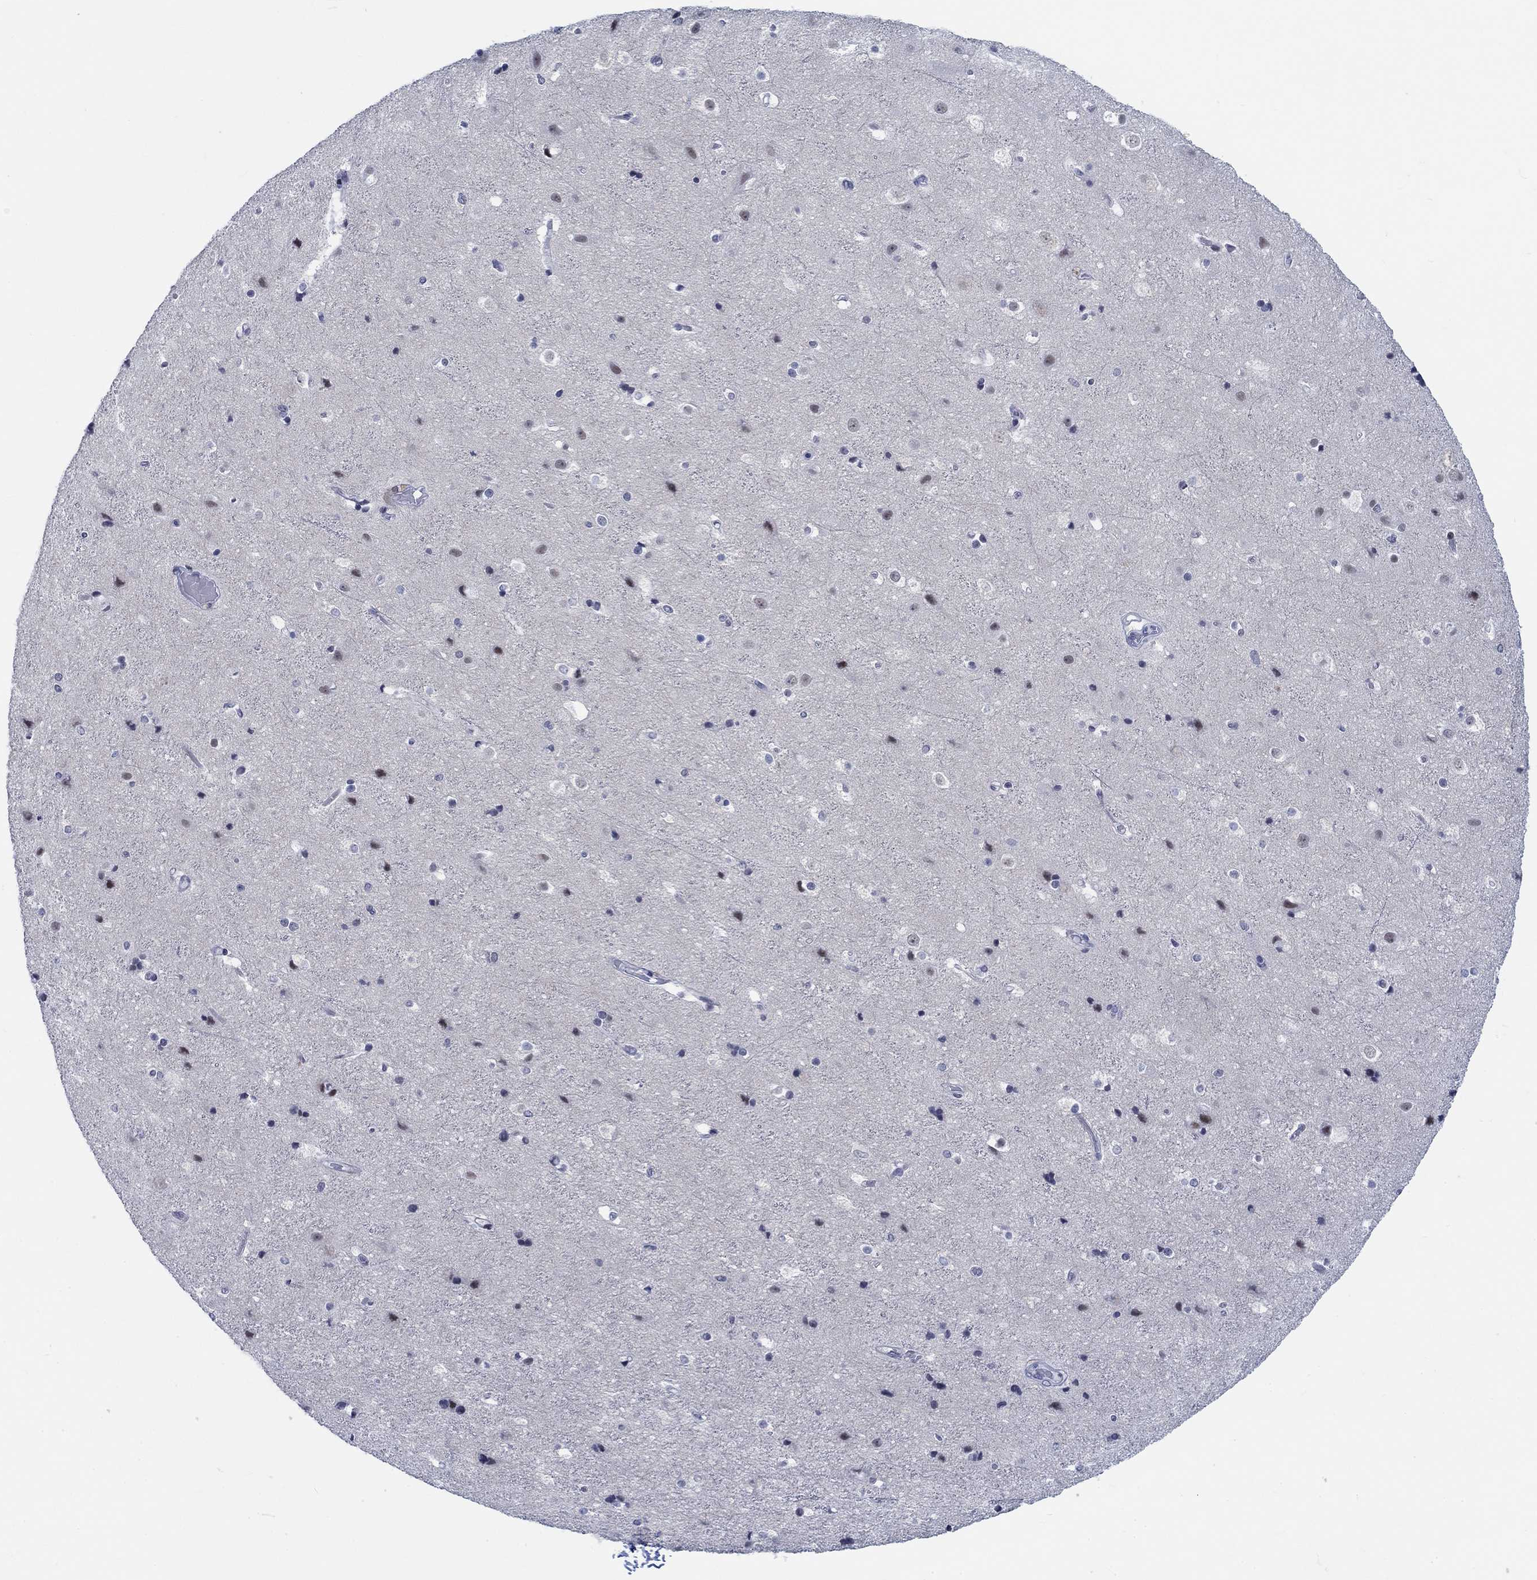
{"staining": {"intensity": "negative", "quantity": "none", "location": "none"}, "tissue": "cerebral cortex", "cell_type": "Endothelial cells", "image_type": "normal", "snomed": [{"axis": "morphology", "description": "Normal tissue, NOS"}, {"axis": "topography", "description": "Cerebral cortex"}], "caption": "Unremarkable cerebral cortex was stained to show a protein in brown. There is no significant expression in endothelial cells. The staining was performed using DAB (3,3'-diaminobenzidine) to visualize the protein expression in brown, while the nuclei were stained in blue with hematoxylin (Magnification: 20x).", "gene": "NEU3", "patient": {"sex": "female", "age": 52}}